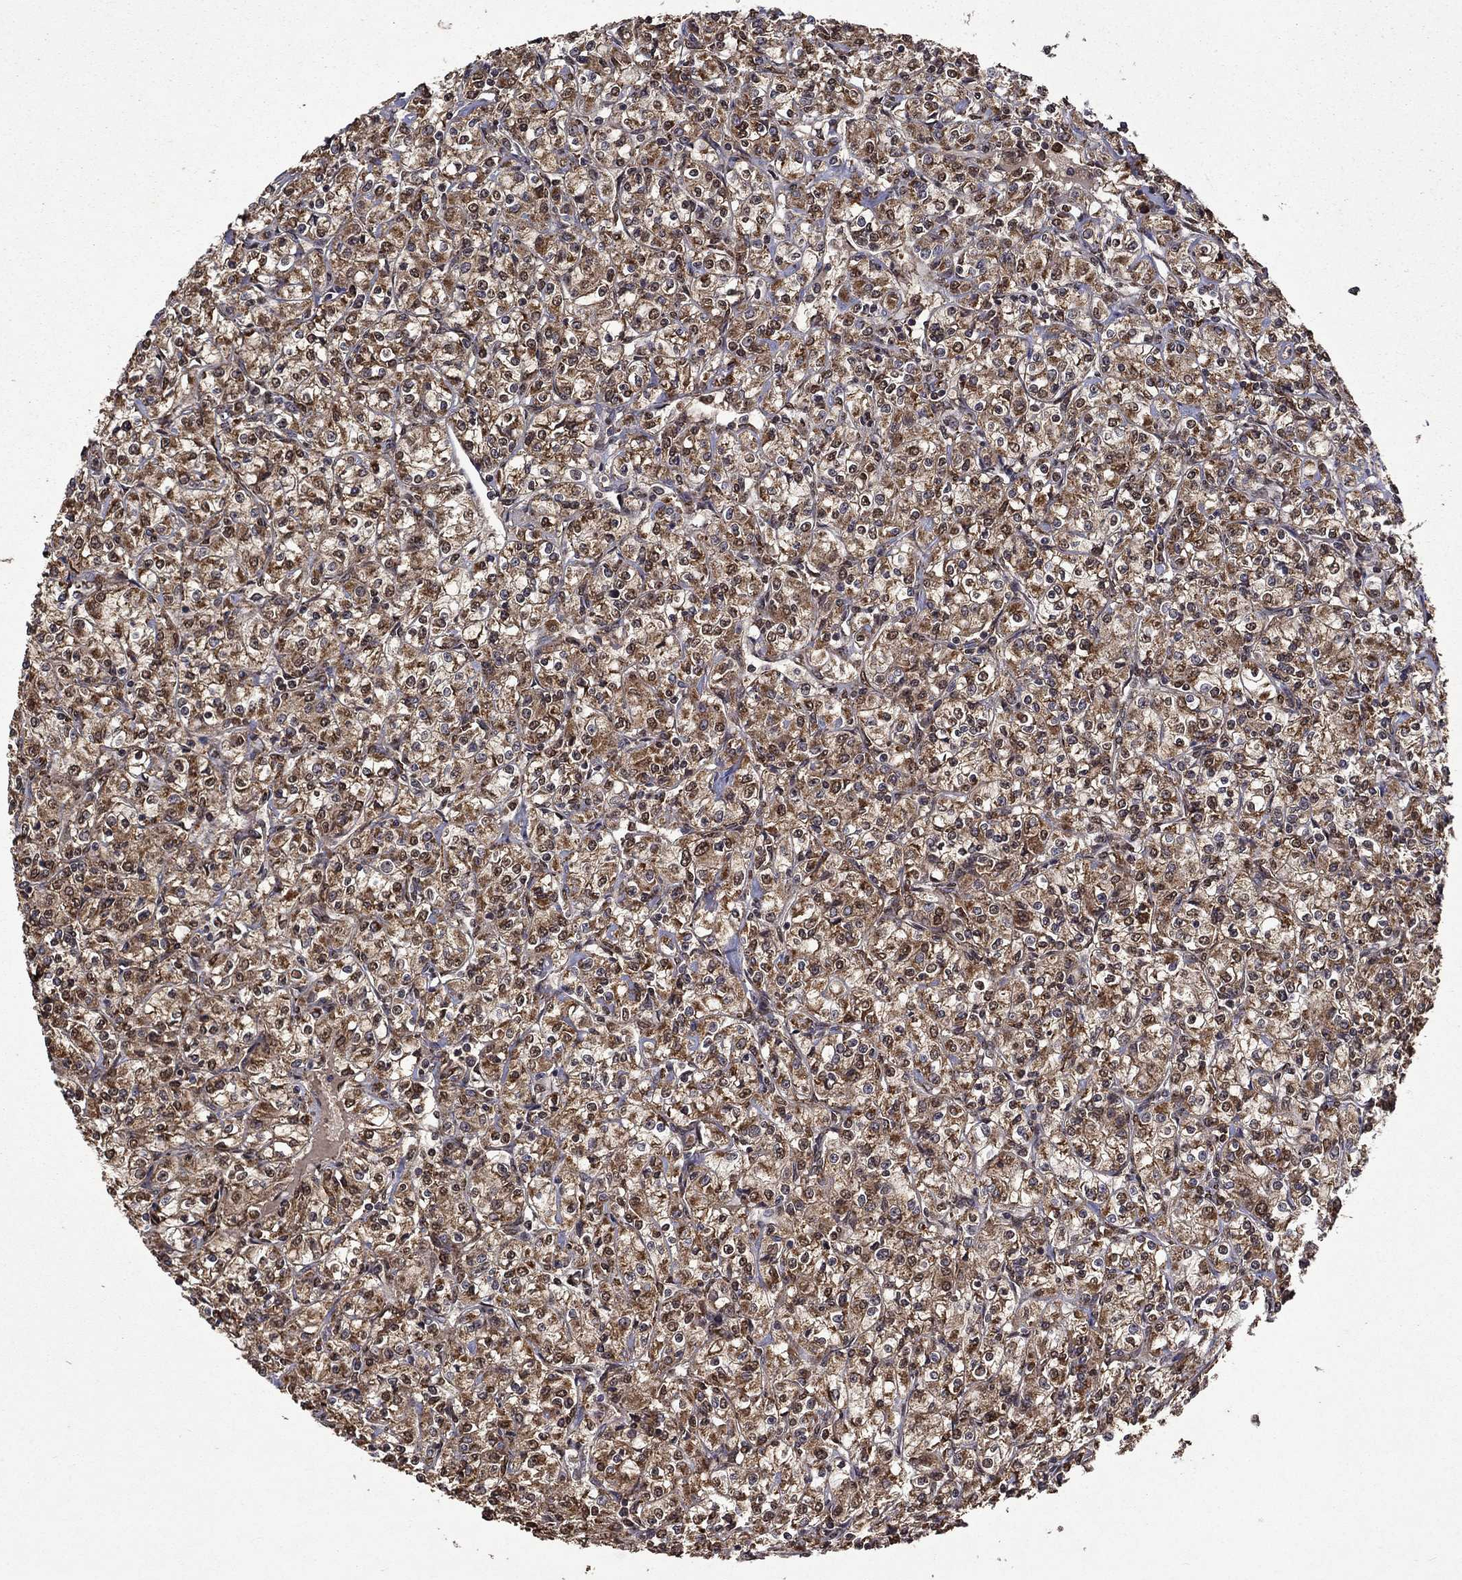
{"staining": {"intensity": "strong", "quantity": "25%-75%", "location": "cytoplasmic/membranous"}, "tissue": "renal cancer", "cell_type": "Tumor cells", "image_type": "cancer", "snomed": [{"axis": "morphology", "description": "Adenocarcinoma, NOS"}, {"axis": "topography", "description": "Kidney"}], "caption": "Approximately 25%-75% of tumor cells in adenocarcinoma (renal) display strong cytoplasmic/membranous protein staining as visualized by brown immunohistochemical staining.", "gene": "ITM2B", "patient": {"sex": "male", "age": 77}}